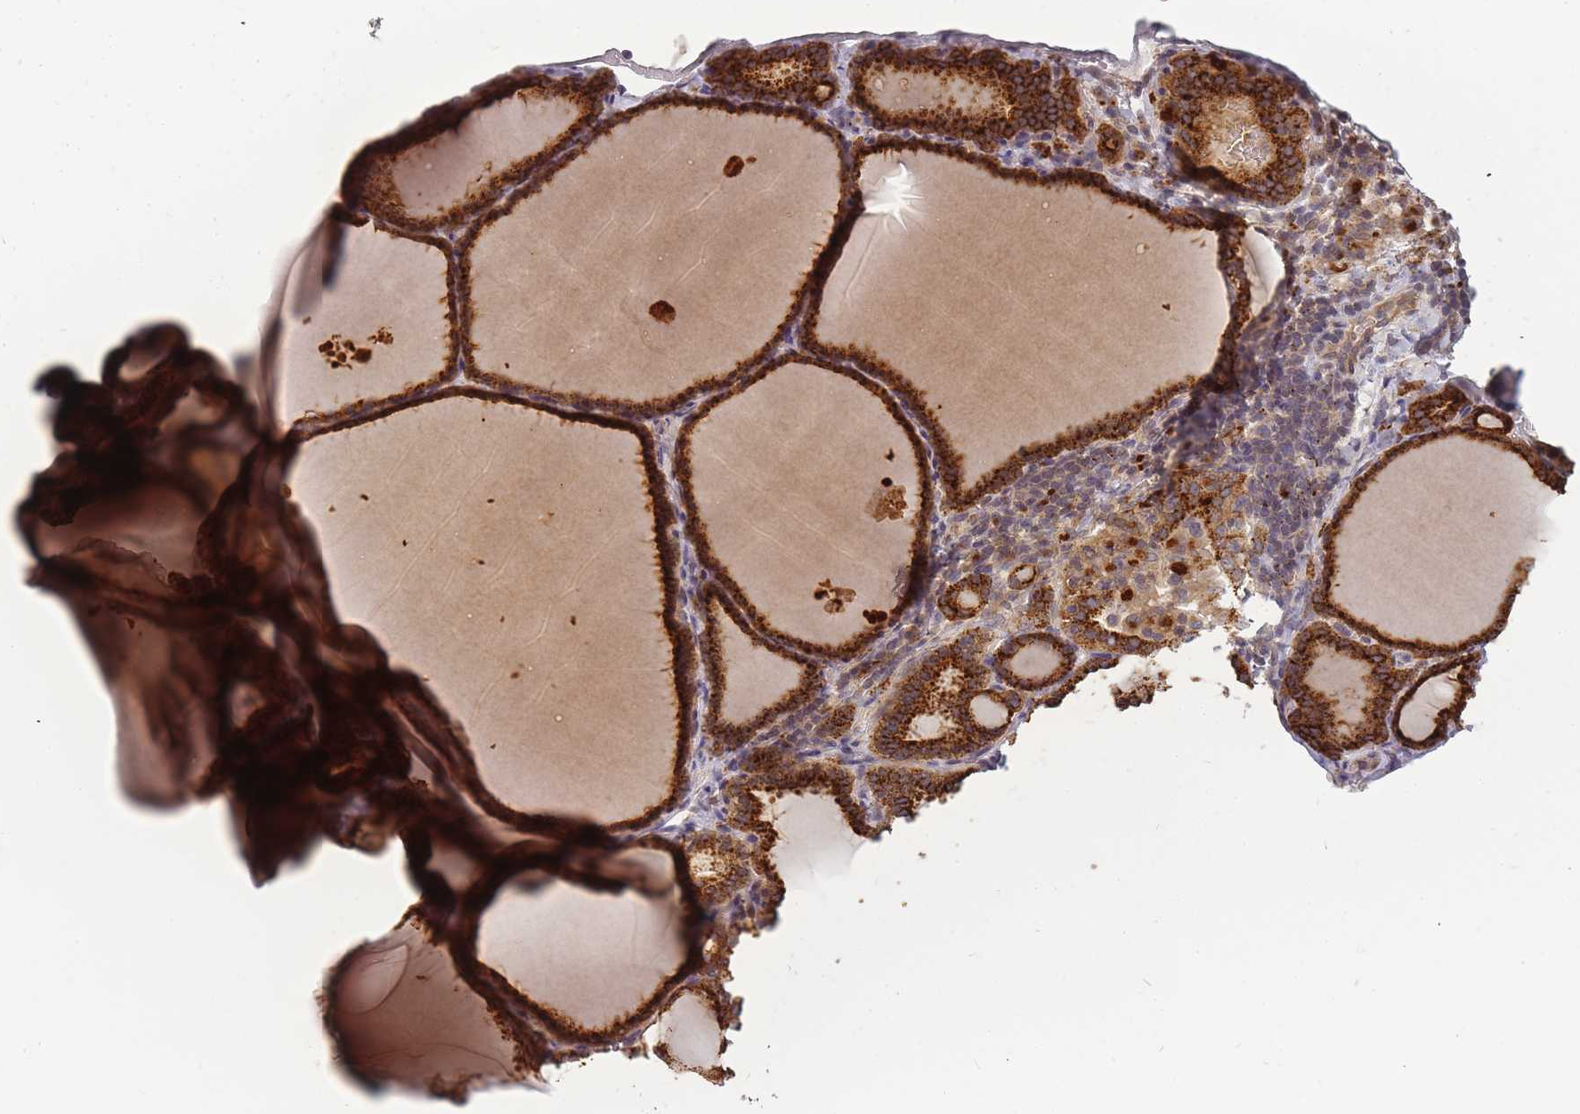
{"staining": {"intensity": "strong", "quantity": ">75%", "location": "cytoplasmic/membranous"}, "tissue": "thyroid gland", "cell_type": "Glandular cells", "image_type": "normal", "snomed": [{"axis": "morphology", "description": "Normal tissue, NOS"}, {"axis": "topography", "description": "Thyroid gland"}], "caption": "A brown stain labels strong cytoplasmic/membranous positivity of a protein in glandular cells of benign human thyroid gland. (brown staining indicates protein expression, while blue staining denotes nuclei).", "gene": "ATG5", "patient": {"sex": "female", "age": 39}}